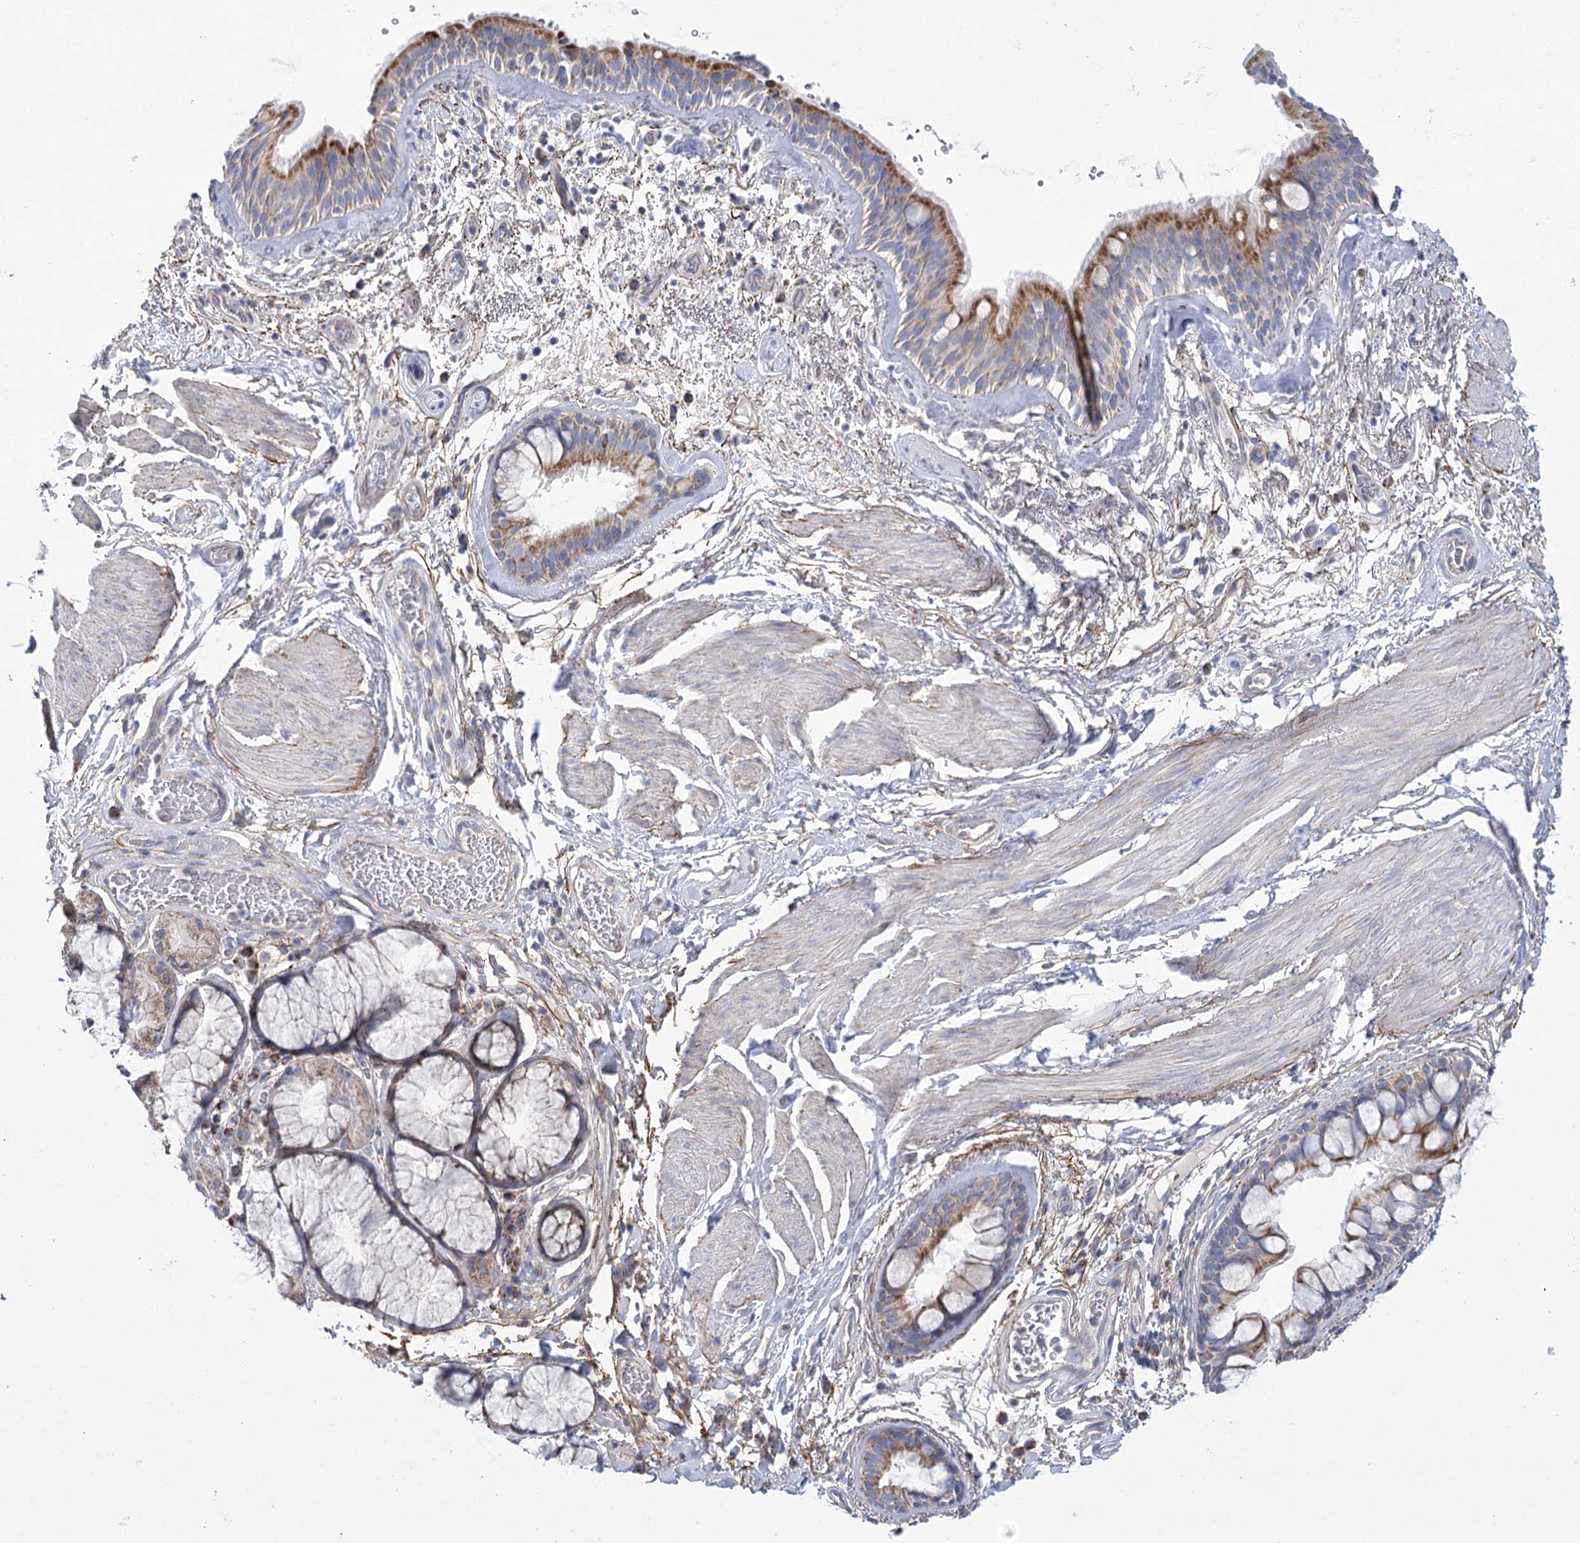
{"staining": {"intensity": "moderate", "quantity": "25%-75%", "location": "cytoplasmic/membranous"}, "tissue": "bronchus", "cell_type": "Respiratory epithelial cells", "image_type": "normal", "snomed": [{"axis": "morphology", "description": "Normal tissue, NOS"}, {"axis": "topography", "description": "Cartilage tissue"}], "caption": "Immunohistochemistry (IHC) (DAB) staining of benign bronchus shows moderate cytoplasmic/membranous protein expression in approximately 25%-75% of respiratory epithelial cells. Using DAB (brown) and hematoxylin (blue) stains, captured at high magnification using brightfield microscopy.", "gene": "SNX7", "patient": {"sex": "female", "age": 63}}